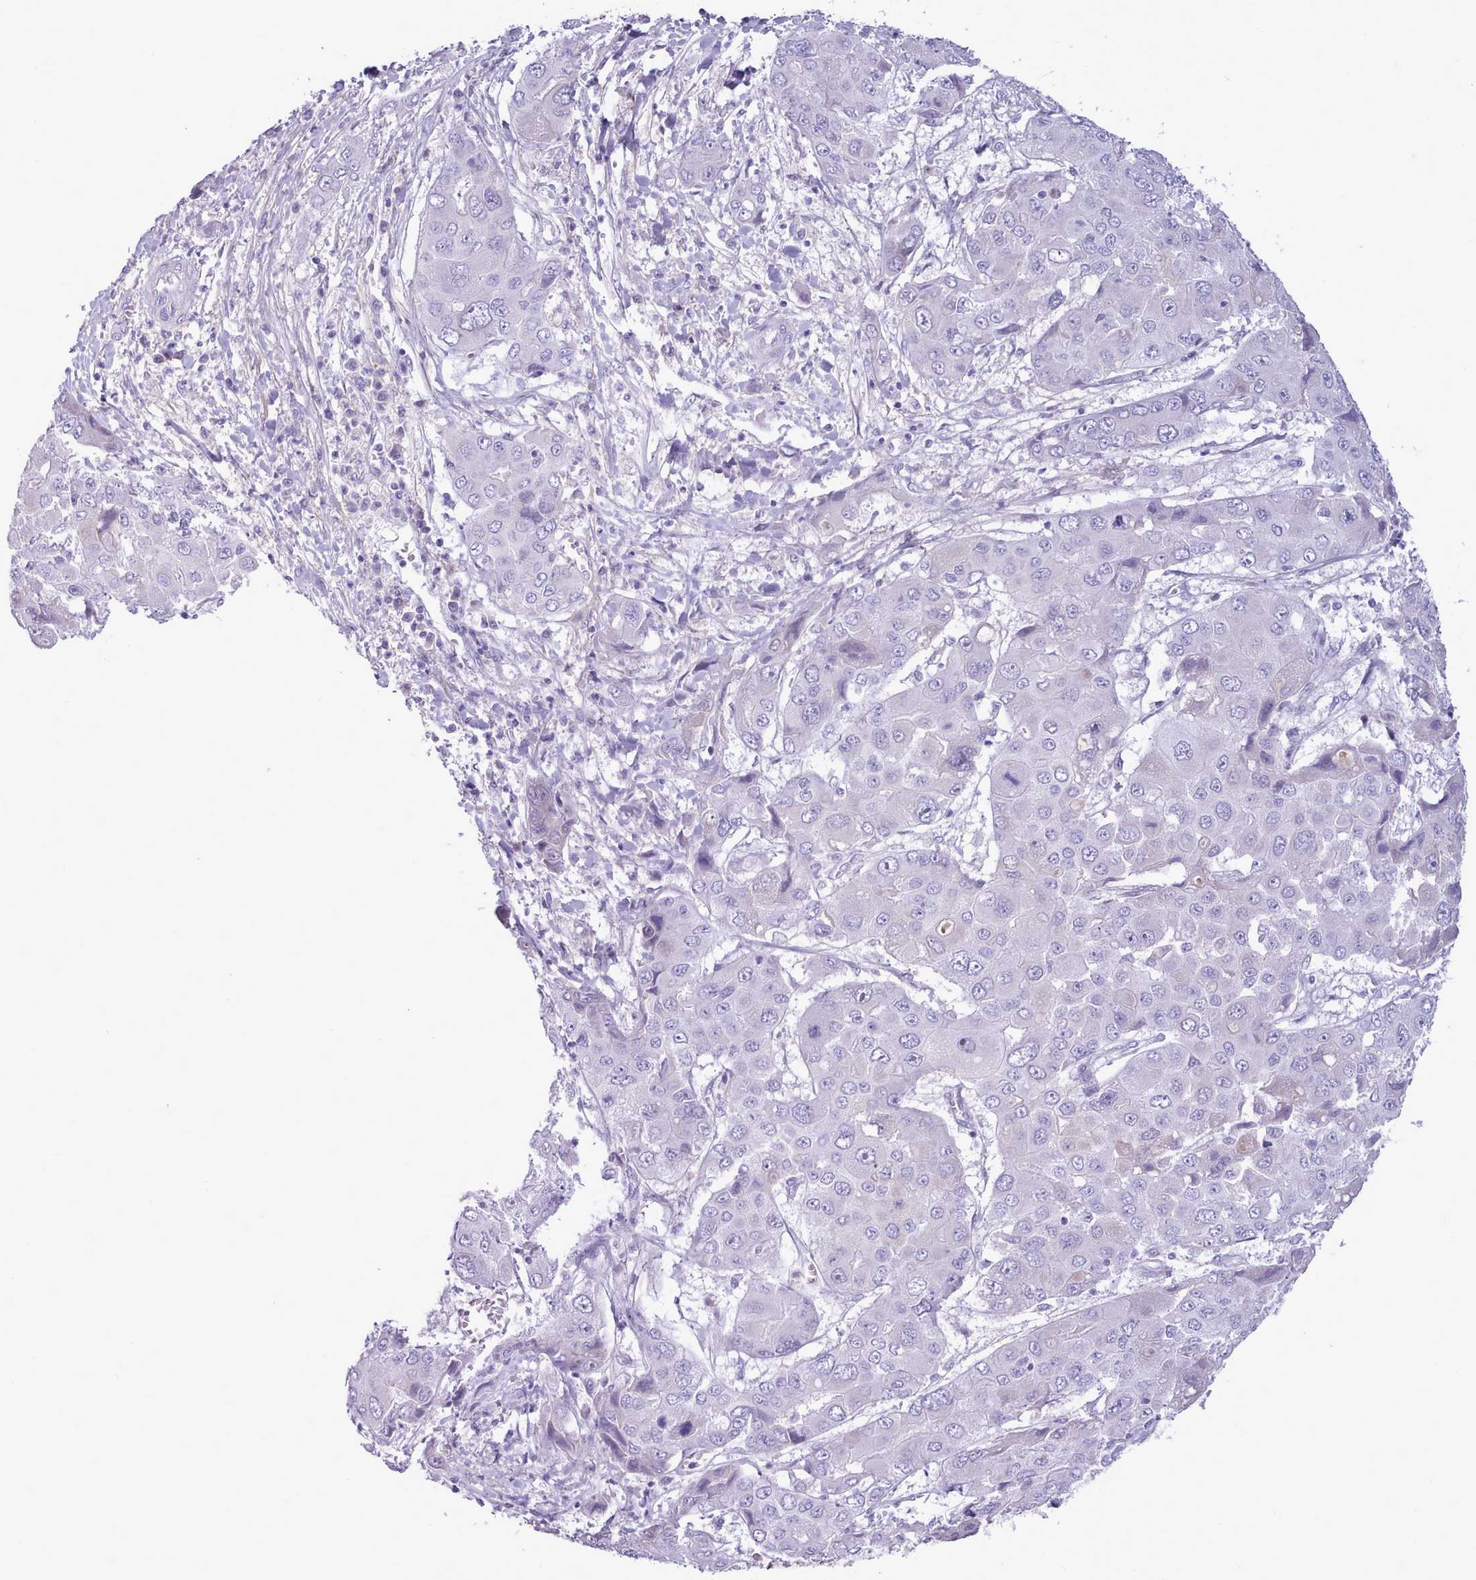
{"staining": {"intensity": "negative", "quantity": "none", "location": "none"}, "tissue": "liver cancer", "cell_type": "Tumor cells", "image_type": "cancer", "snomed": [{"axis": "morphology", "description": "Cholangiocarcinoma"}, {"axis": "topography", "description": "Liver"}], "caption": "Immunohistochemical staining of human cholangiocarcinoma (liver) demonstrates no significant expression in tumor cells.", "gene": "CYP2A13", "patient": {"sex": "male", "age": 67}}